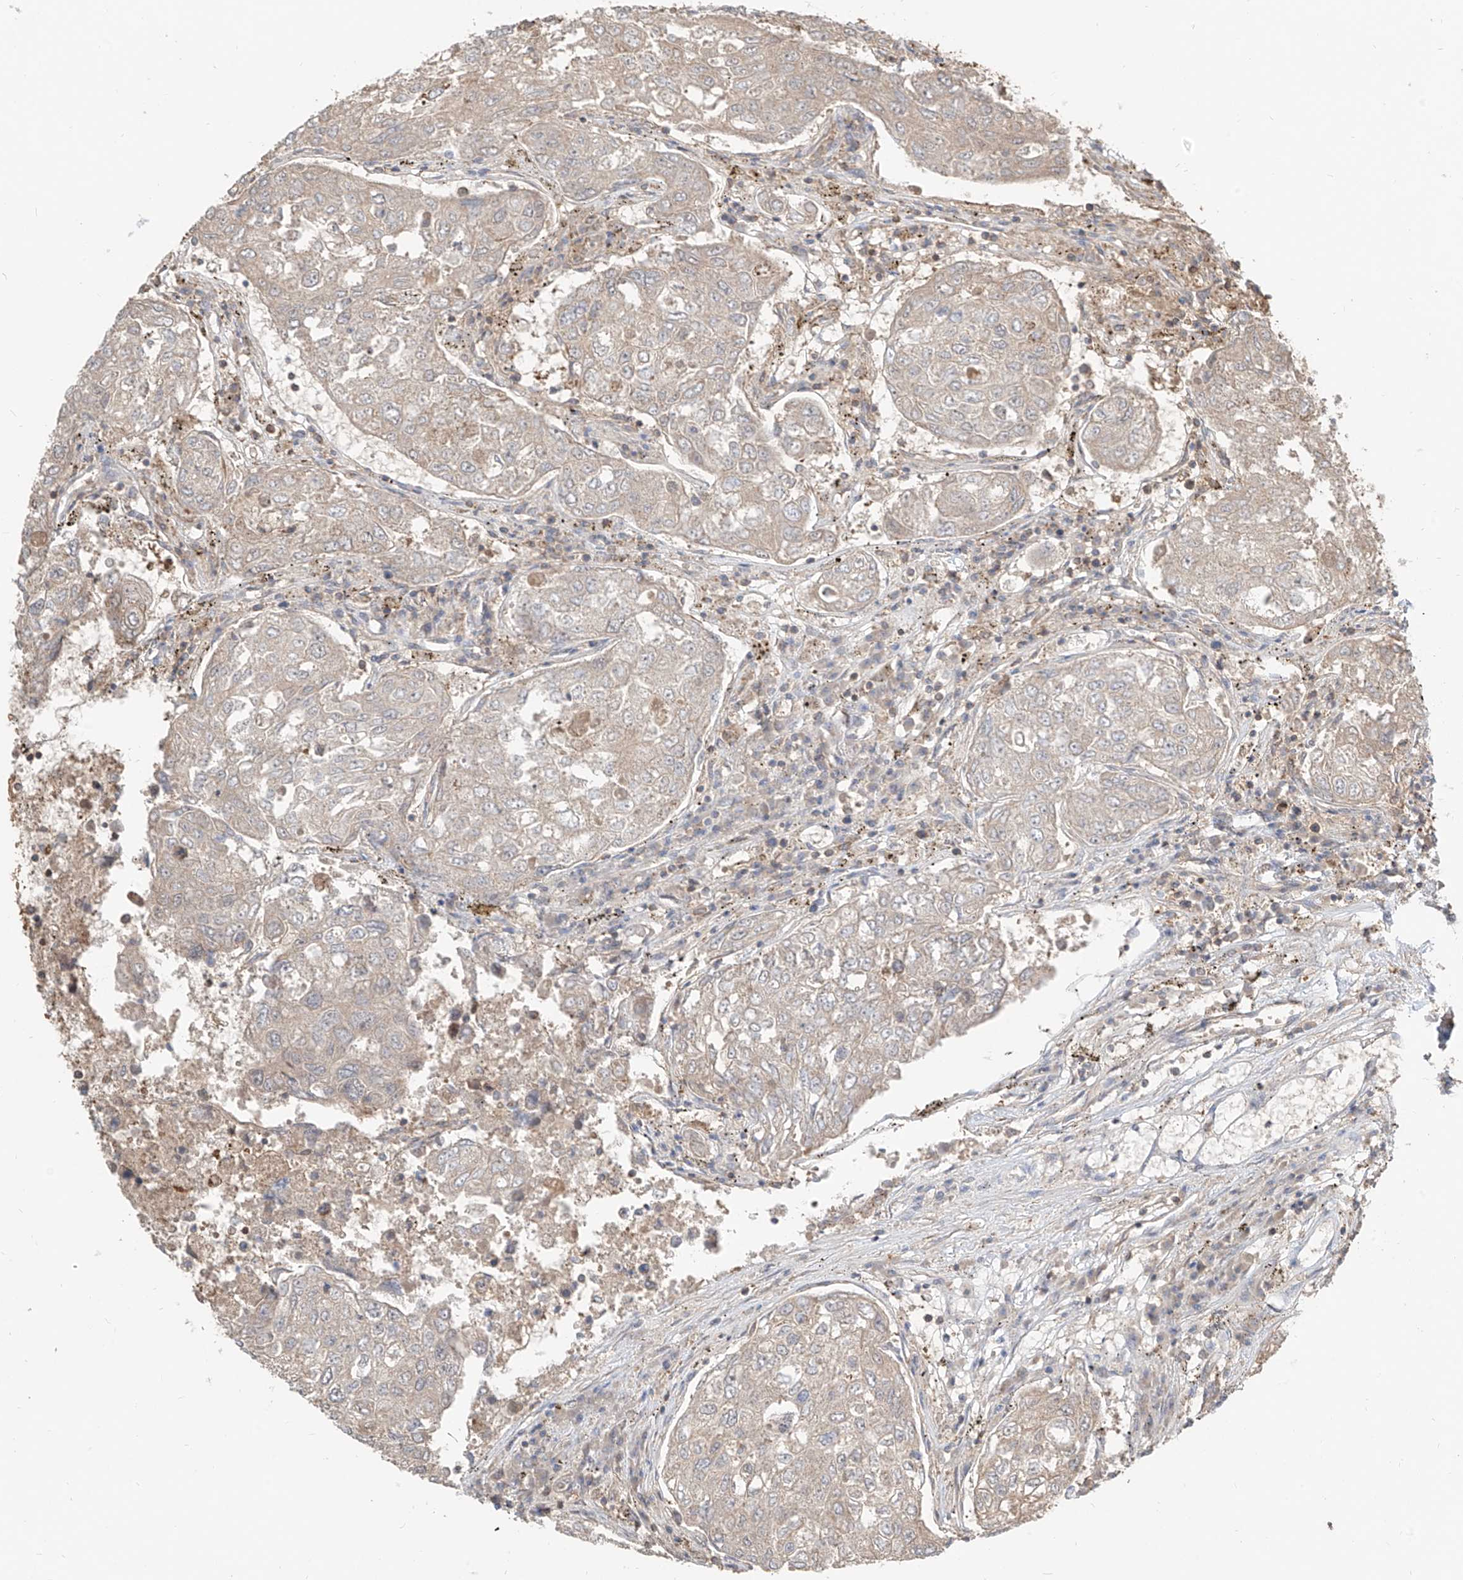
{"staining": {"intensity": "weak", "quantity": "<25%", "location": "cytoplasmic/membranous"}, "tissue": "urothelial cancer", "cell_type": "Tumor cells", "image_type": "cancer", "snomed": [{"axis": "morphology", "description": "Urothelial carcinoma, High grade"}, {"axis": "topography", "description": "Lymph node"}, {"axis": "topography", "description": "Urinary bladder"}], "caption": "There is no significant expression in tumor cells of high-grade urothelial carcinoma.", "gene": "ETHE1", "patient": {"sex": "male", "age": 51}}